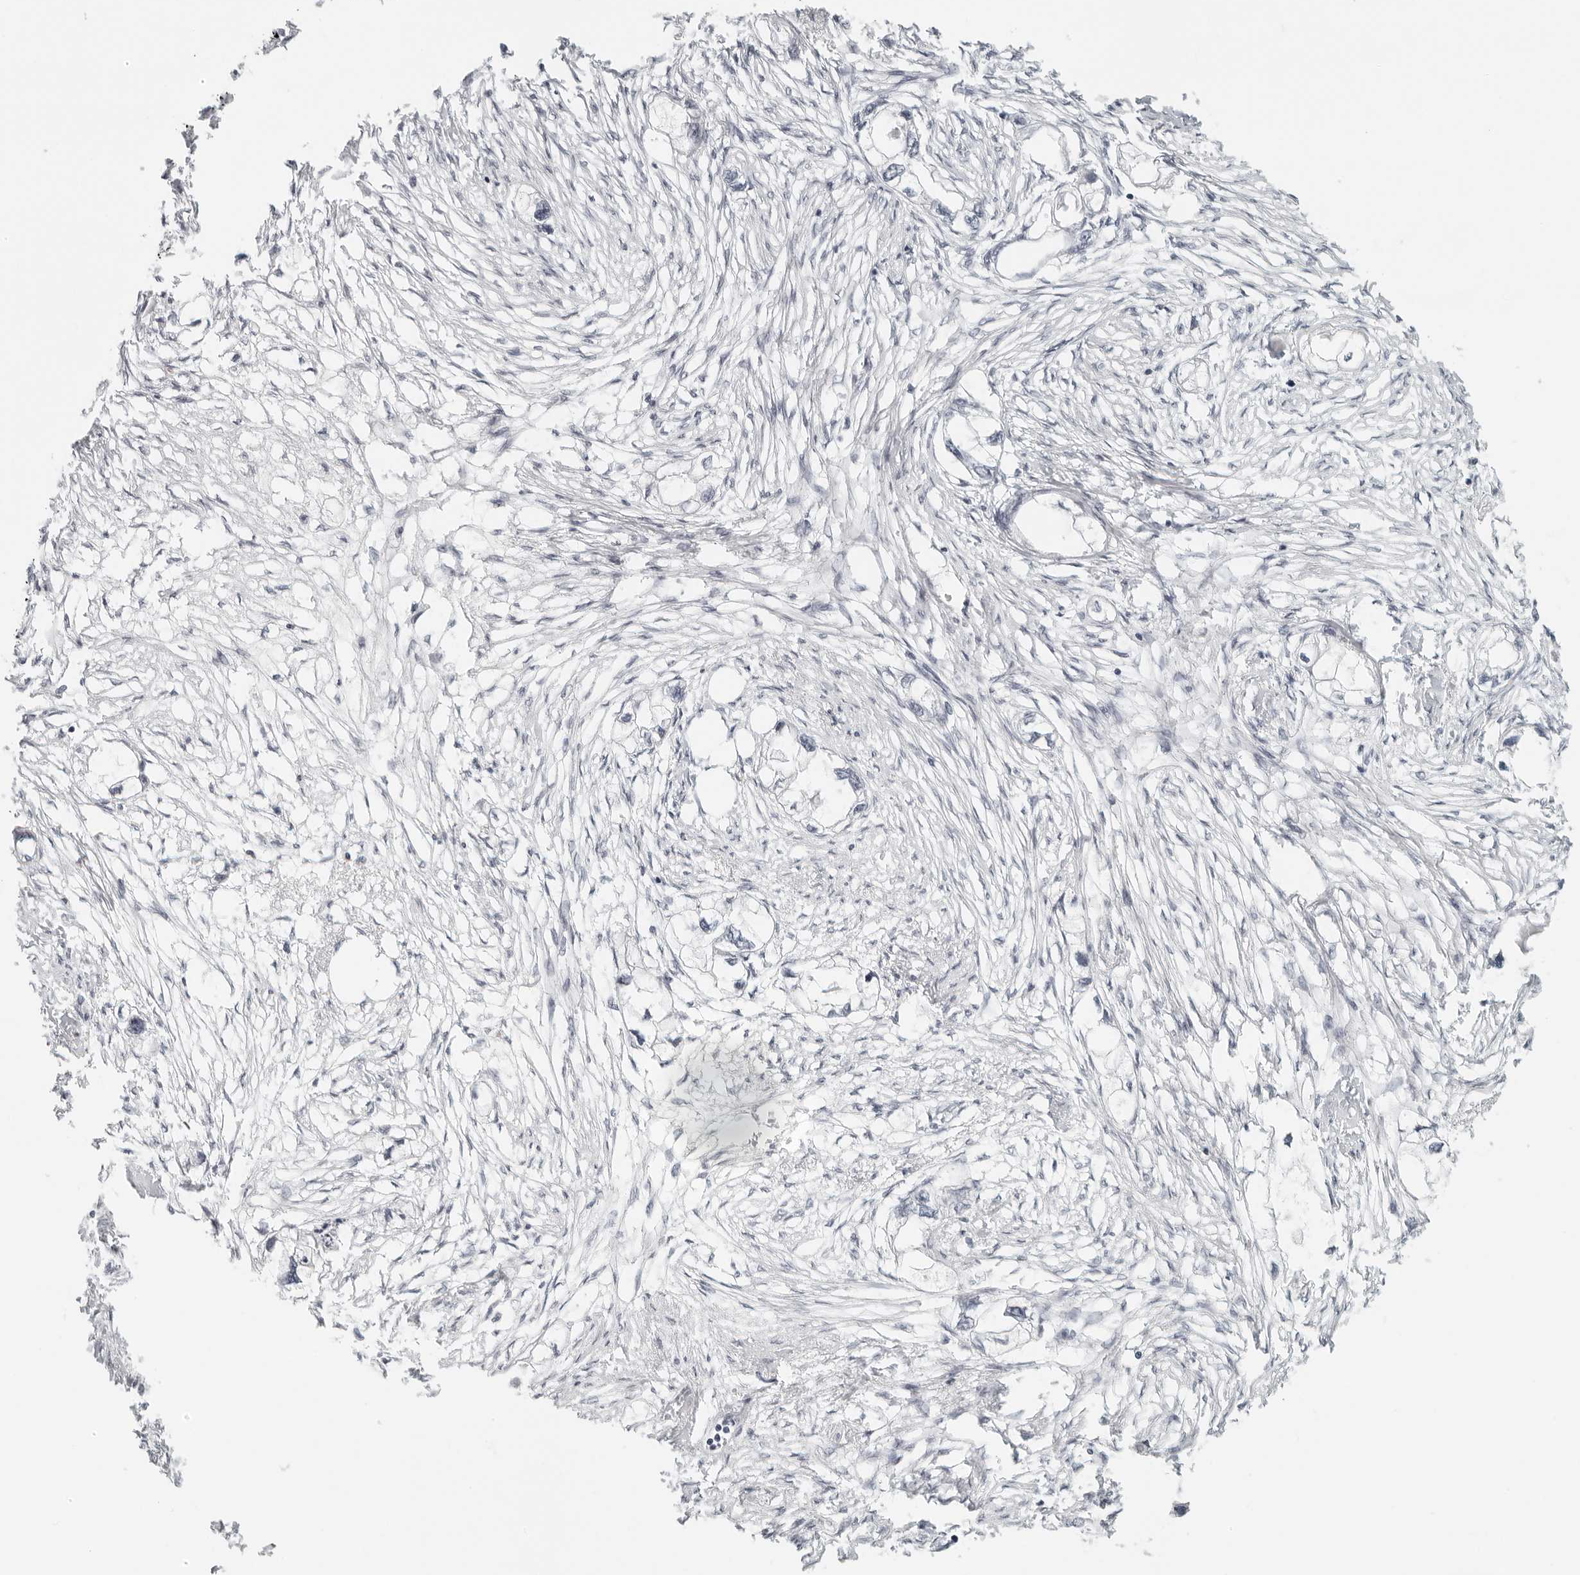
{"staining": {"intensity": "negative", "quantity": "none", "location": "none"}, "tissue": "endometrial cancer", "cell_type": "Tumor cells", "image_type": "cancer", "snomed": [{"axis": "morphology", "description": "Adenocarcinoma, NOS"}, {"axis": "morphology", "description": "Adenocarcinoma, metastatic, NOS"}, {"axis": "topography", "description": "Adipose tissue"}, {"axis": "topography", "description": "Endometrium"}], "caption": "High magnification brightfield microscopy of endometrial cancer stained with DAB (3,3'-diaminobenzidine) (brown) and counterstained with hematoxylin (blue): tumor cells show no significant positivity.", "gene": "RPS6KC1", "patient": {"sex": "female", "age": 67}}